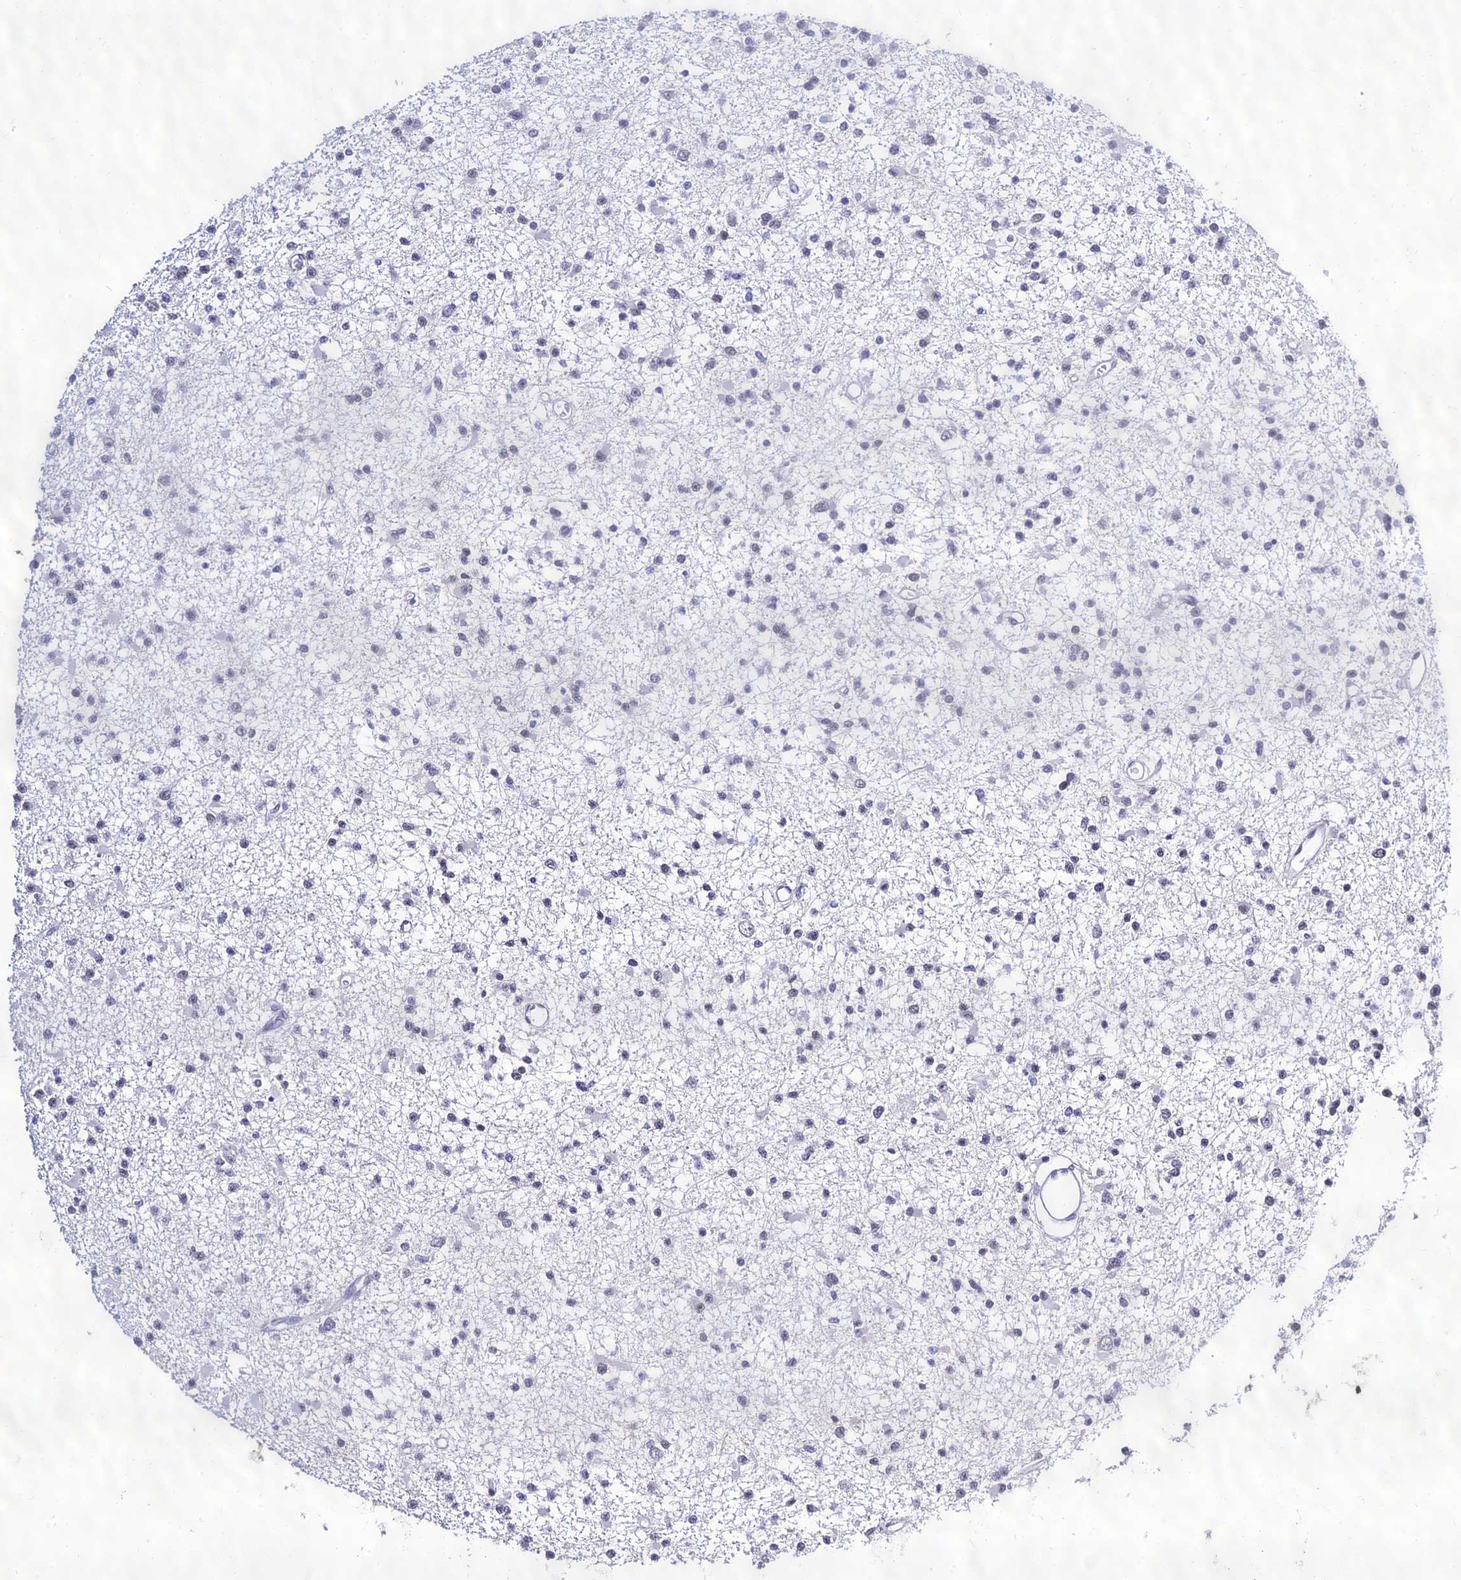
{"staining": {"intensity": "negative", "quantity": "none", "location": "none"}, "tissue": "glioma", "cell_type": "Tumor cells", "image_type": "cancer", "snomed": [{"axis": "morphology", "description": "Glioma, malignant, Low grade"}, {"axis": "topography", "description": "Brain"}], "caption": "This is an immunohistochemistry image of human glioma. There is no positivity in tumor cells.", "gene": "PPP4R2", "patient": {"sex": "female", "age": 22}}